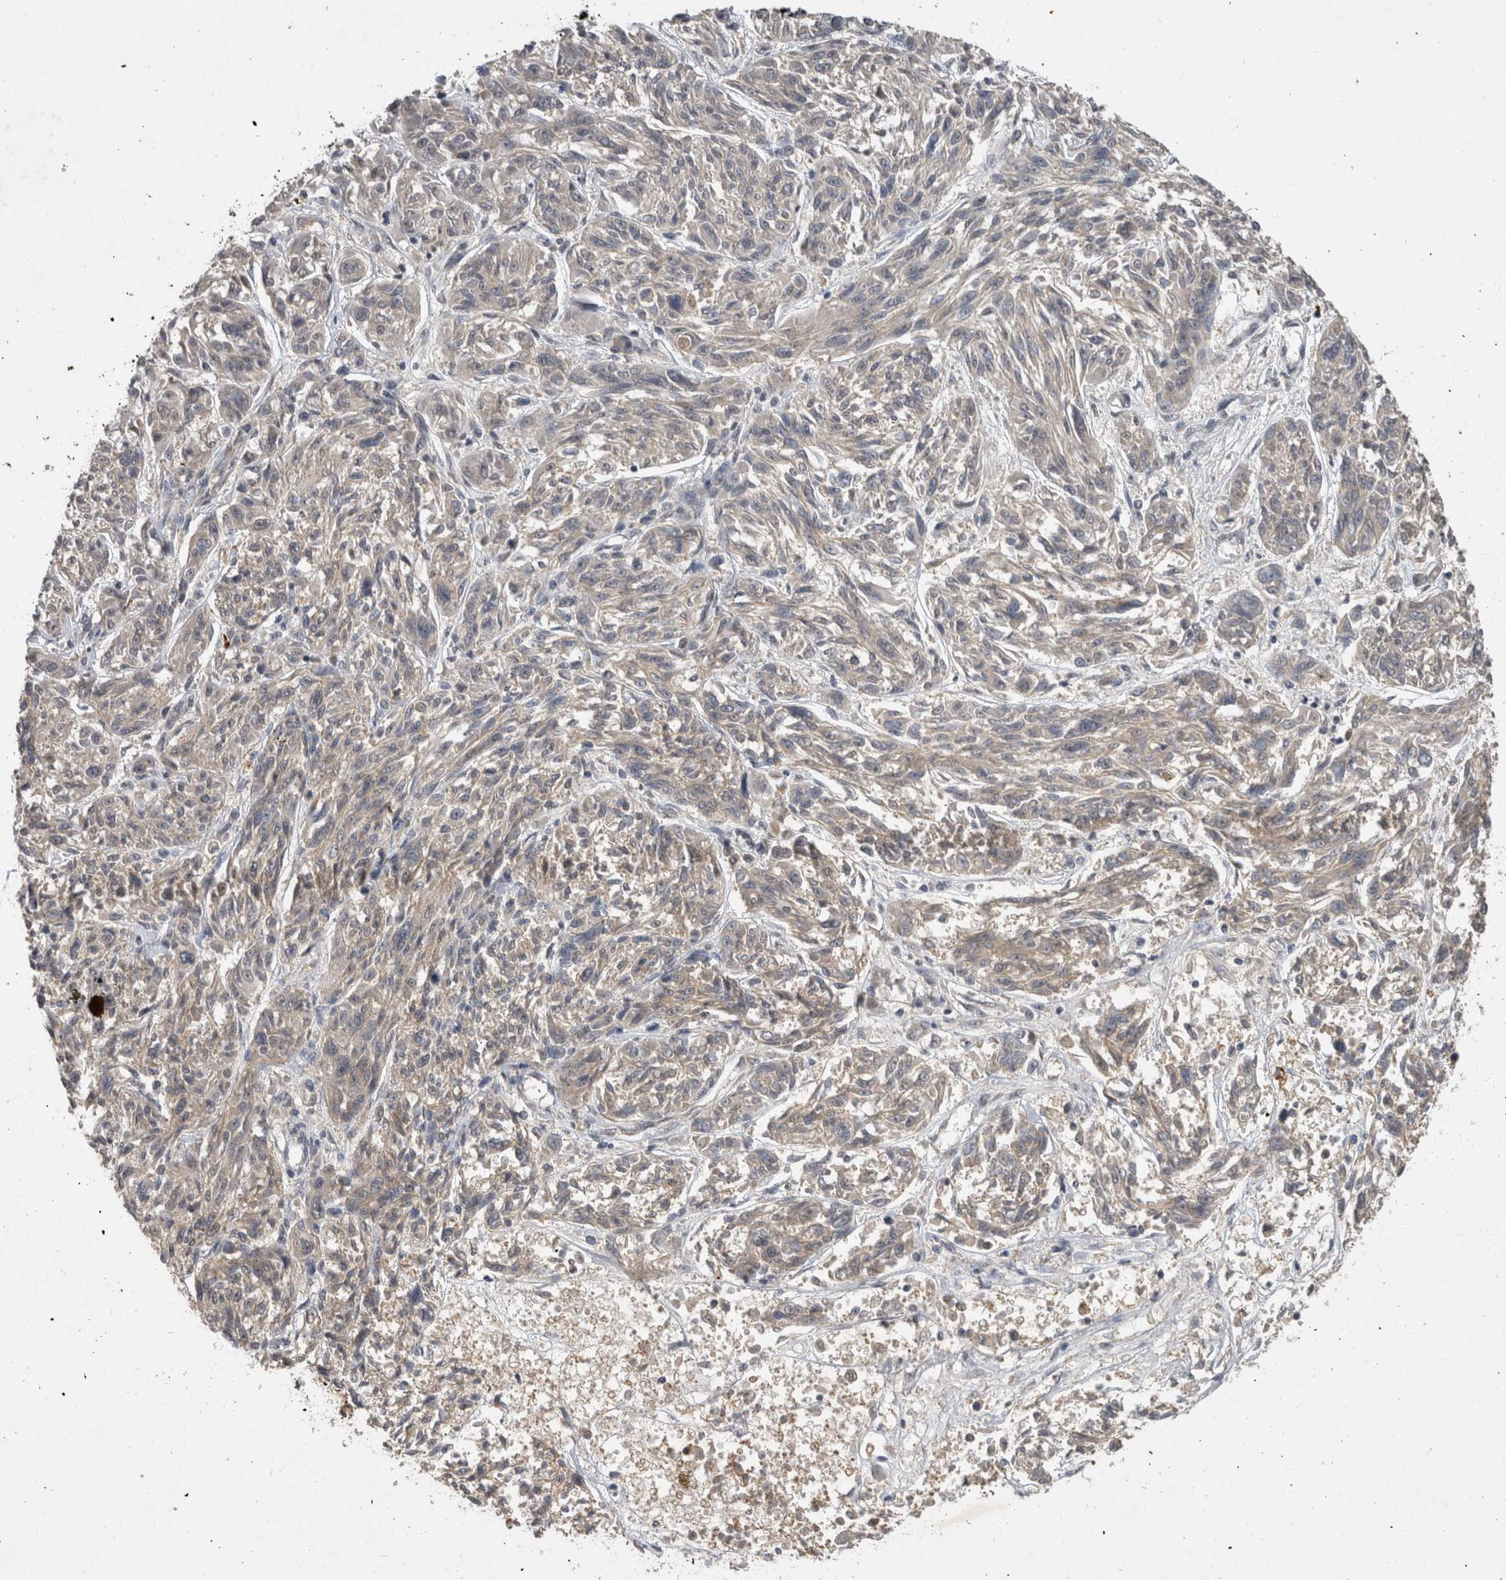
{"staining": {"intensity": "weak", "quantity": "25%-75%", "location": "cytoplasmic/membranous"}, "tissue": "melanoma", "cell_type": "Tumor cells", "image_type": "cancer", "snomed": [{"axis": "morphology", "description": "Malignant melanoma, NOS"}, {"axis": "topography", "description": "Skin"}], "caption": "Tumor cells exhibit low levels of weak cytoplasmic/membranous expression in about 25%-75% of cells in human malignant melanoma.", "gene": "RHPN1", "patient": {"sex": "male", "age": 53}}